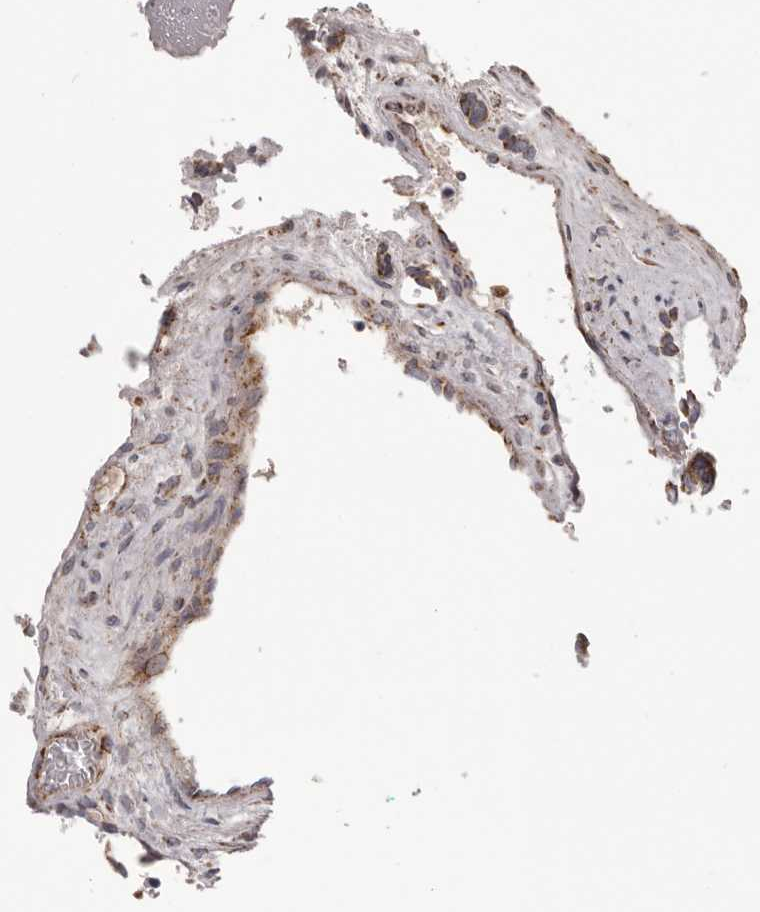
{"staining": {"intensity": "moderate", "quantity": ">75%", "location": "cytoplasmic/membranous"}, "tissue": "carcinoid", "cell_type": "Tumor cells", "image_type": "cancer", "snomed": [{"axis": "morphology", "description": "Carcinoid, malignant, NOS"}, {"axis": "topography", "description": "Pancreas"}], "caption": "Immunohistochemical staining of malignant carcinoid reveals medium levels of moderate cytoplasmic/membranous expression in approximately >75% of tumor cells.", "gene": "CHRM2", "patient": {"sex": "female", "age": 54}}